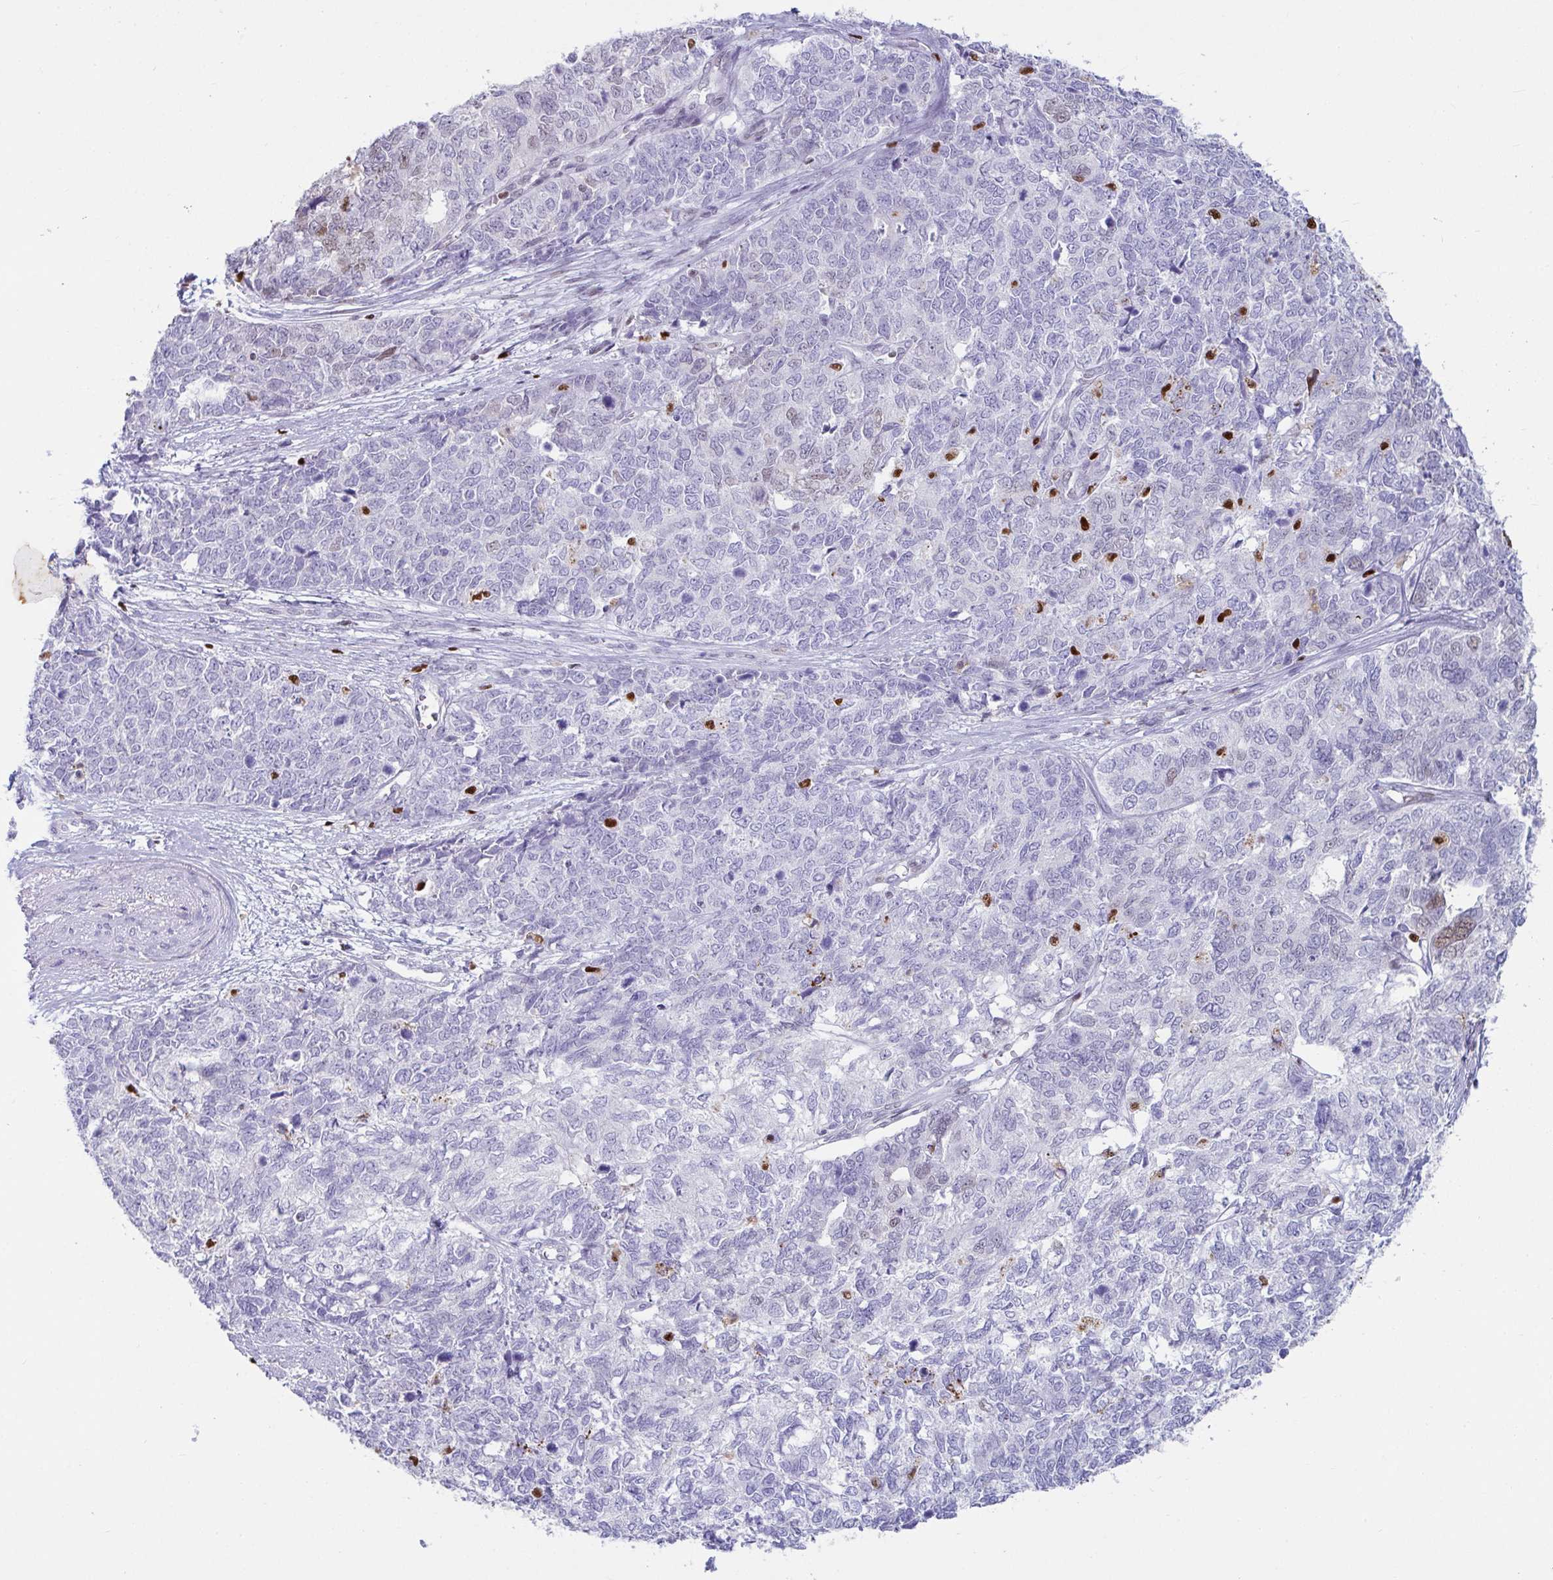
{"staining": {"intensity": "negative", "quantity": "none", "location": "none"}, "tissue": "cervical cancer", "cell_type": "Tumor cells", "image_type": "cancer", "snomed": [{"axis": "morphology", "description": "Adenocarcinoma, NOS"}, {"axis": "topography", "description": "Cervix"}], "caption": "The micrograph shows no significant positivity in tumor cells of cervical cancer.", "gene": "ZNF586", "patient": {"sex": "female", "age": 63}}